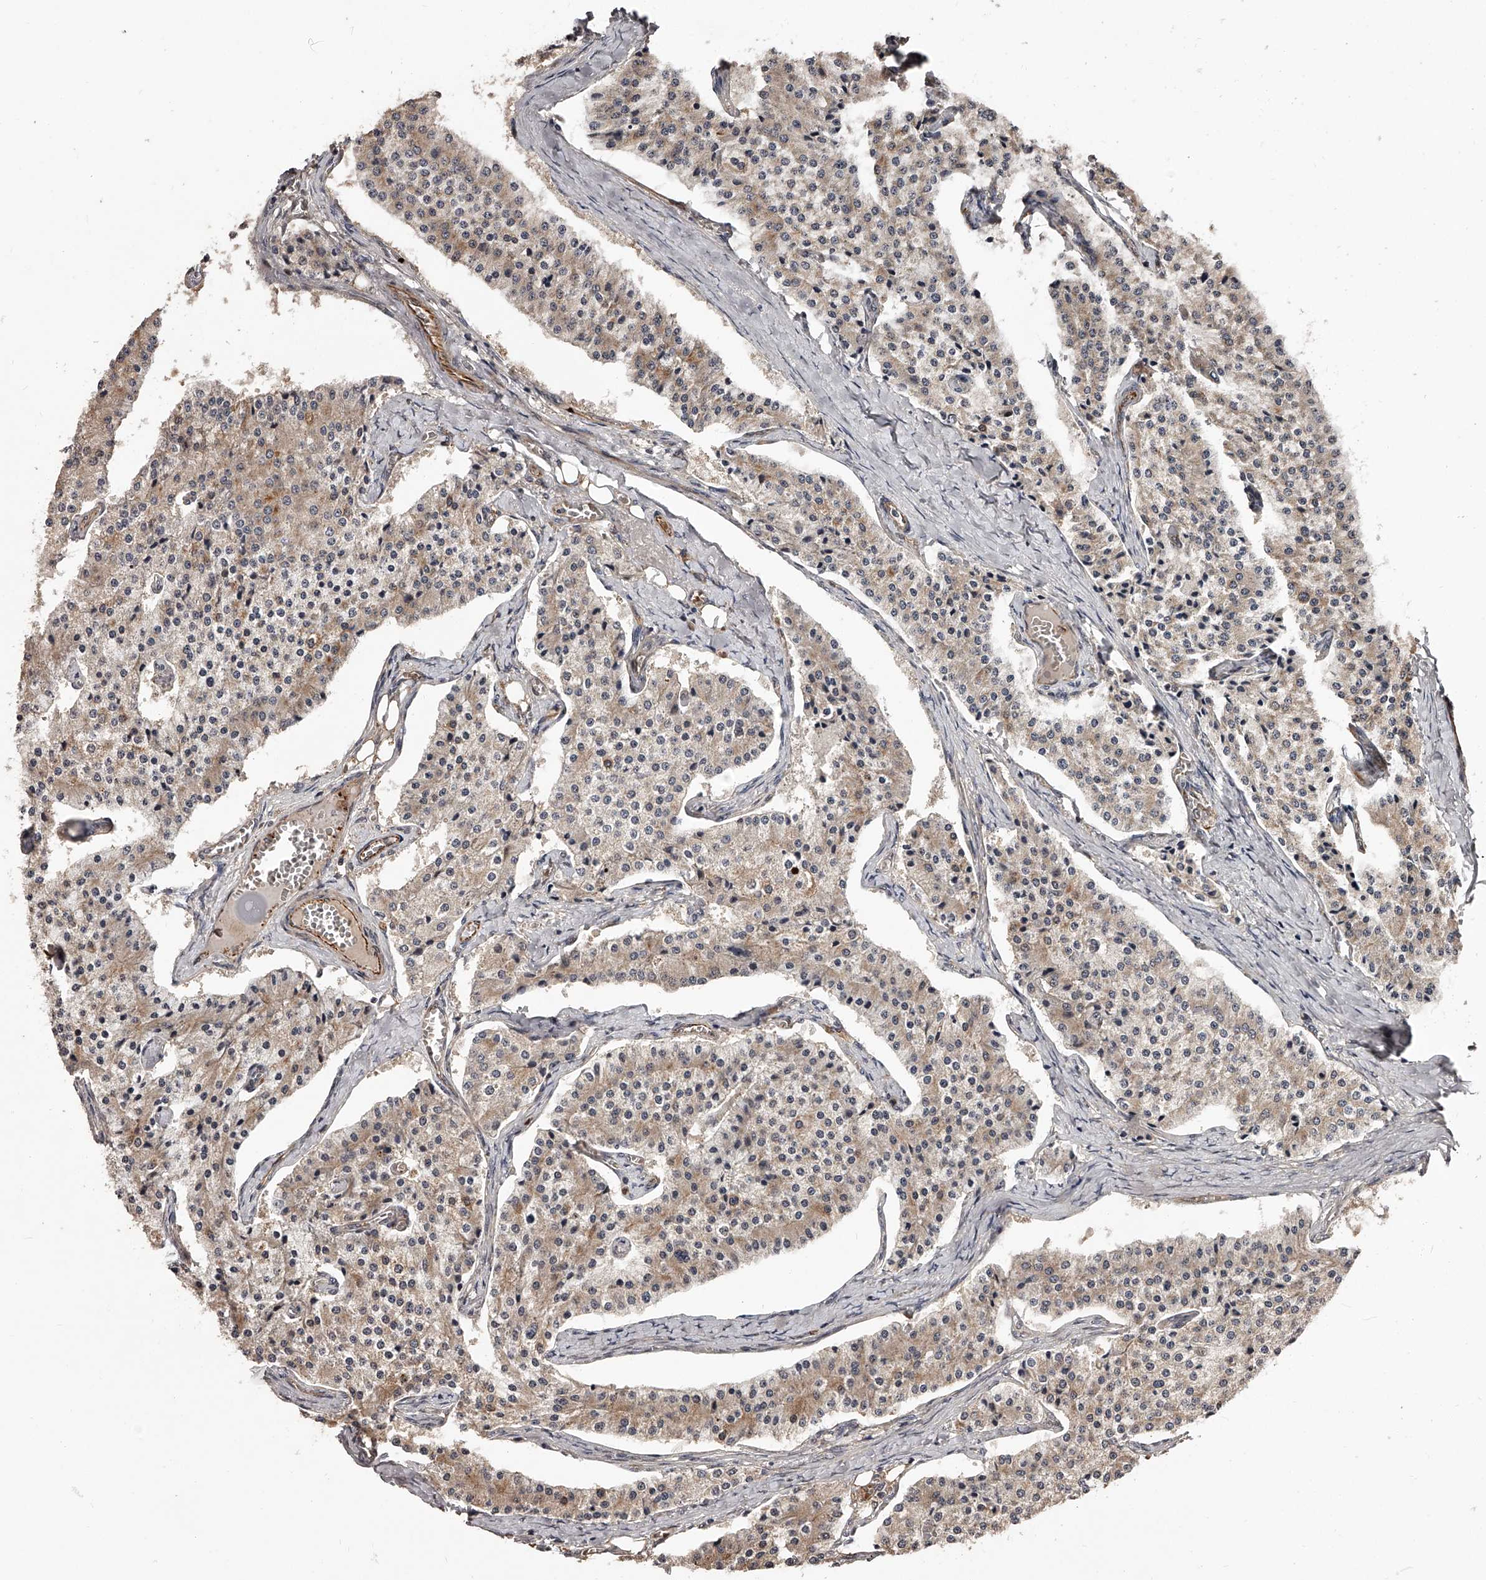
{"staining": {"intensity": "weak", "quantity": ">75%", "location": "cytoplasmic/membranous"}, "tissue": "carcinoid", "cell_type": "Tumor cells", "image_type": "cancer", "snomed": [{"axis": "morphology", "description": "Carcinoid, malignant, NOS"}, {"axis": "topography", "description": "Colon"}], "caption": "Immunohistochemistry (IHC) image of neoplastic tissue: carcinoid stained using immunohistochemistry displays low levels of weak protein expression localized specifically in the cytoplasmic/membranous of tumor cells, appearing as a cytoplasmic/membranous brown color.", "gene": "URGCP", "patient": {"sex": "female", "age": 52}}